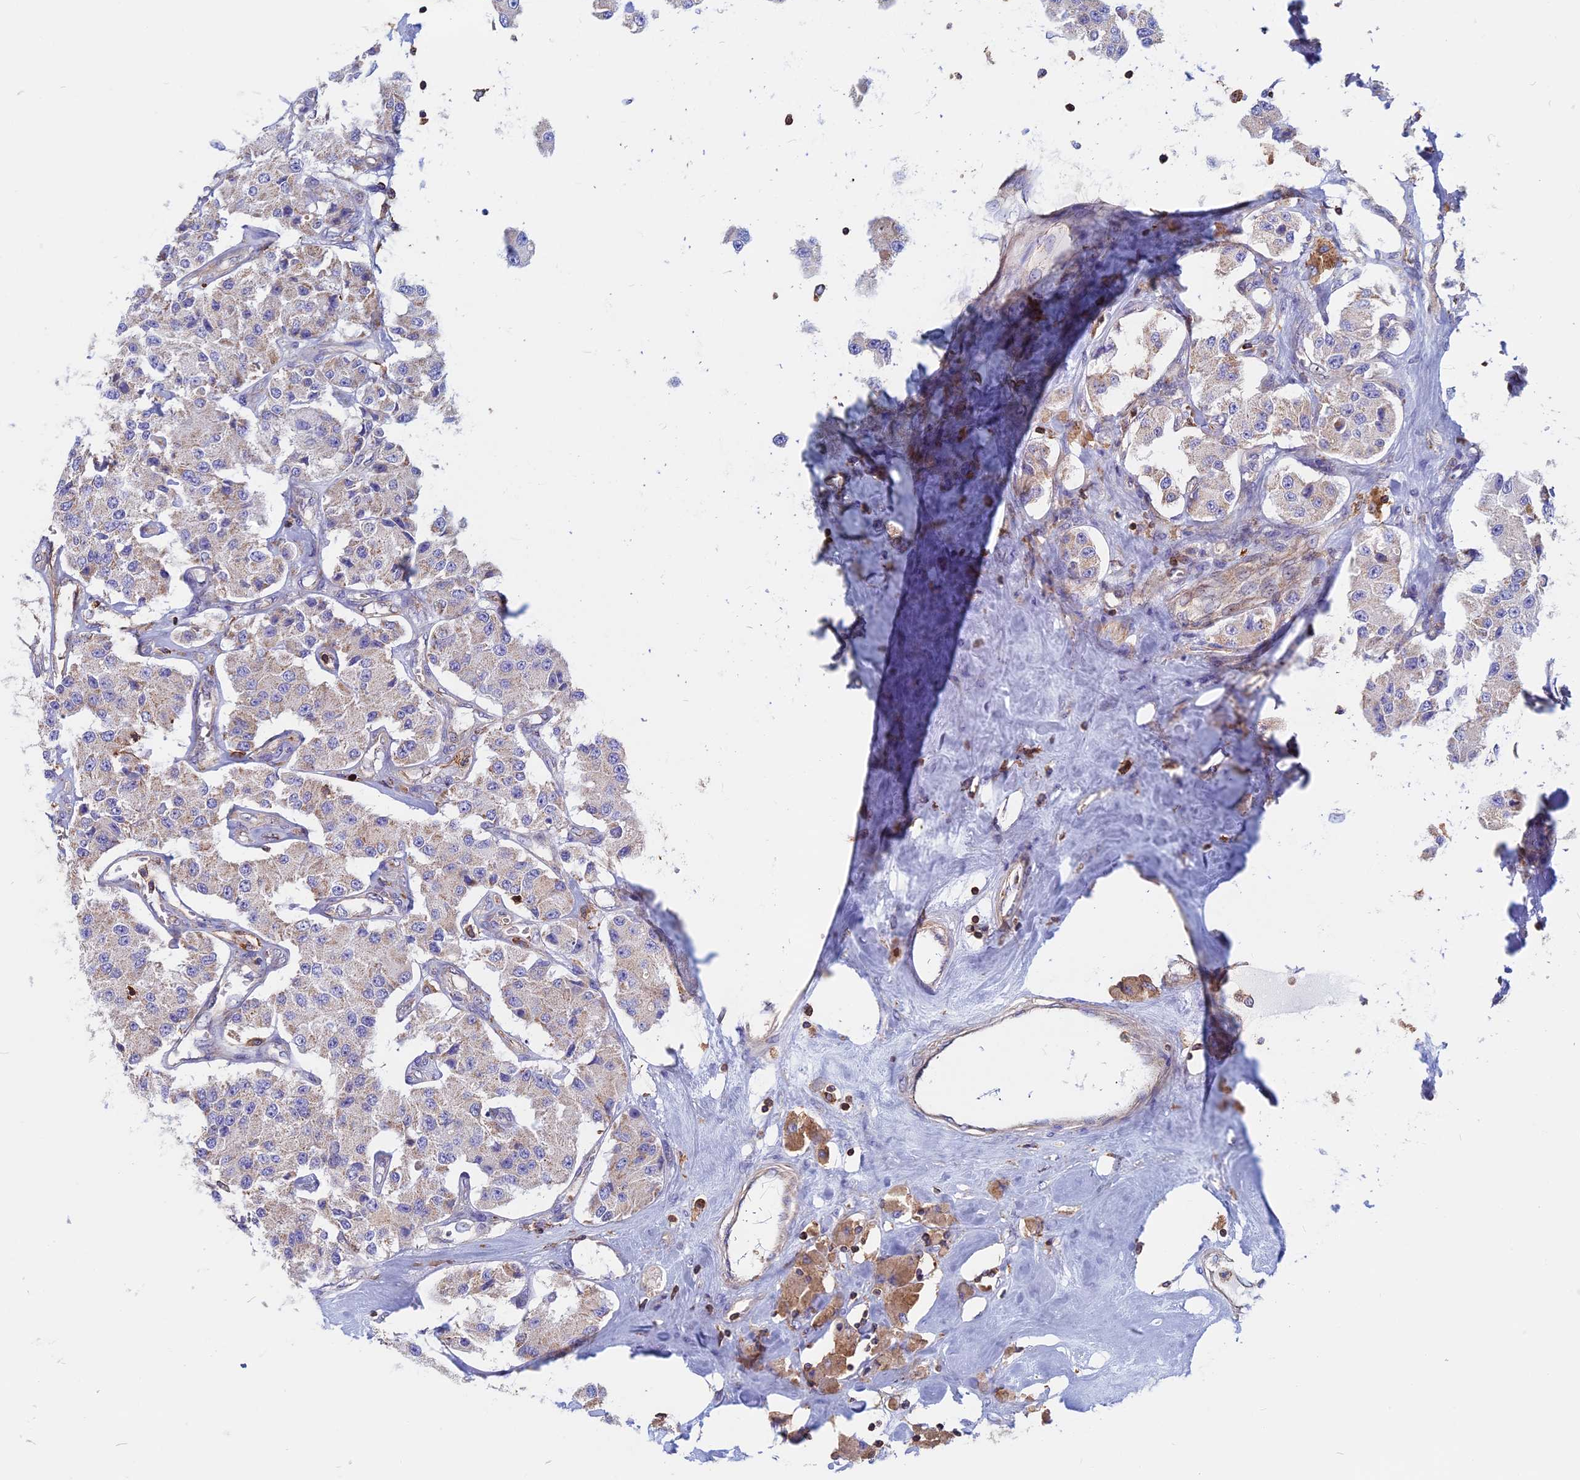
{"staining": {"intensity": "weak", "quantity": "<25%", "location": "cytoplasmic/membranous"}, "tissue": "carcinoid", "cell_type": "Tumor cells", "image_type": "cancer", "snomed": [{"axis": "morphology", "description": "Carcinoid, malignant, NOS"}, {"axis": "topography", "description": "Pancreas"}], "caption": "Tumor cells show no significant protein expression in carcinoid (malignant).", "gene": "HSD17B8", "patient": {"sex": "male", "age": 41}}